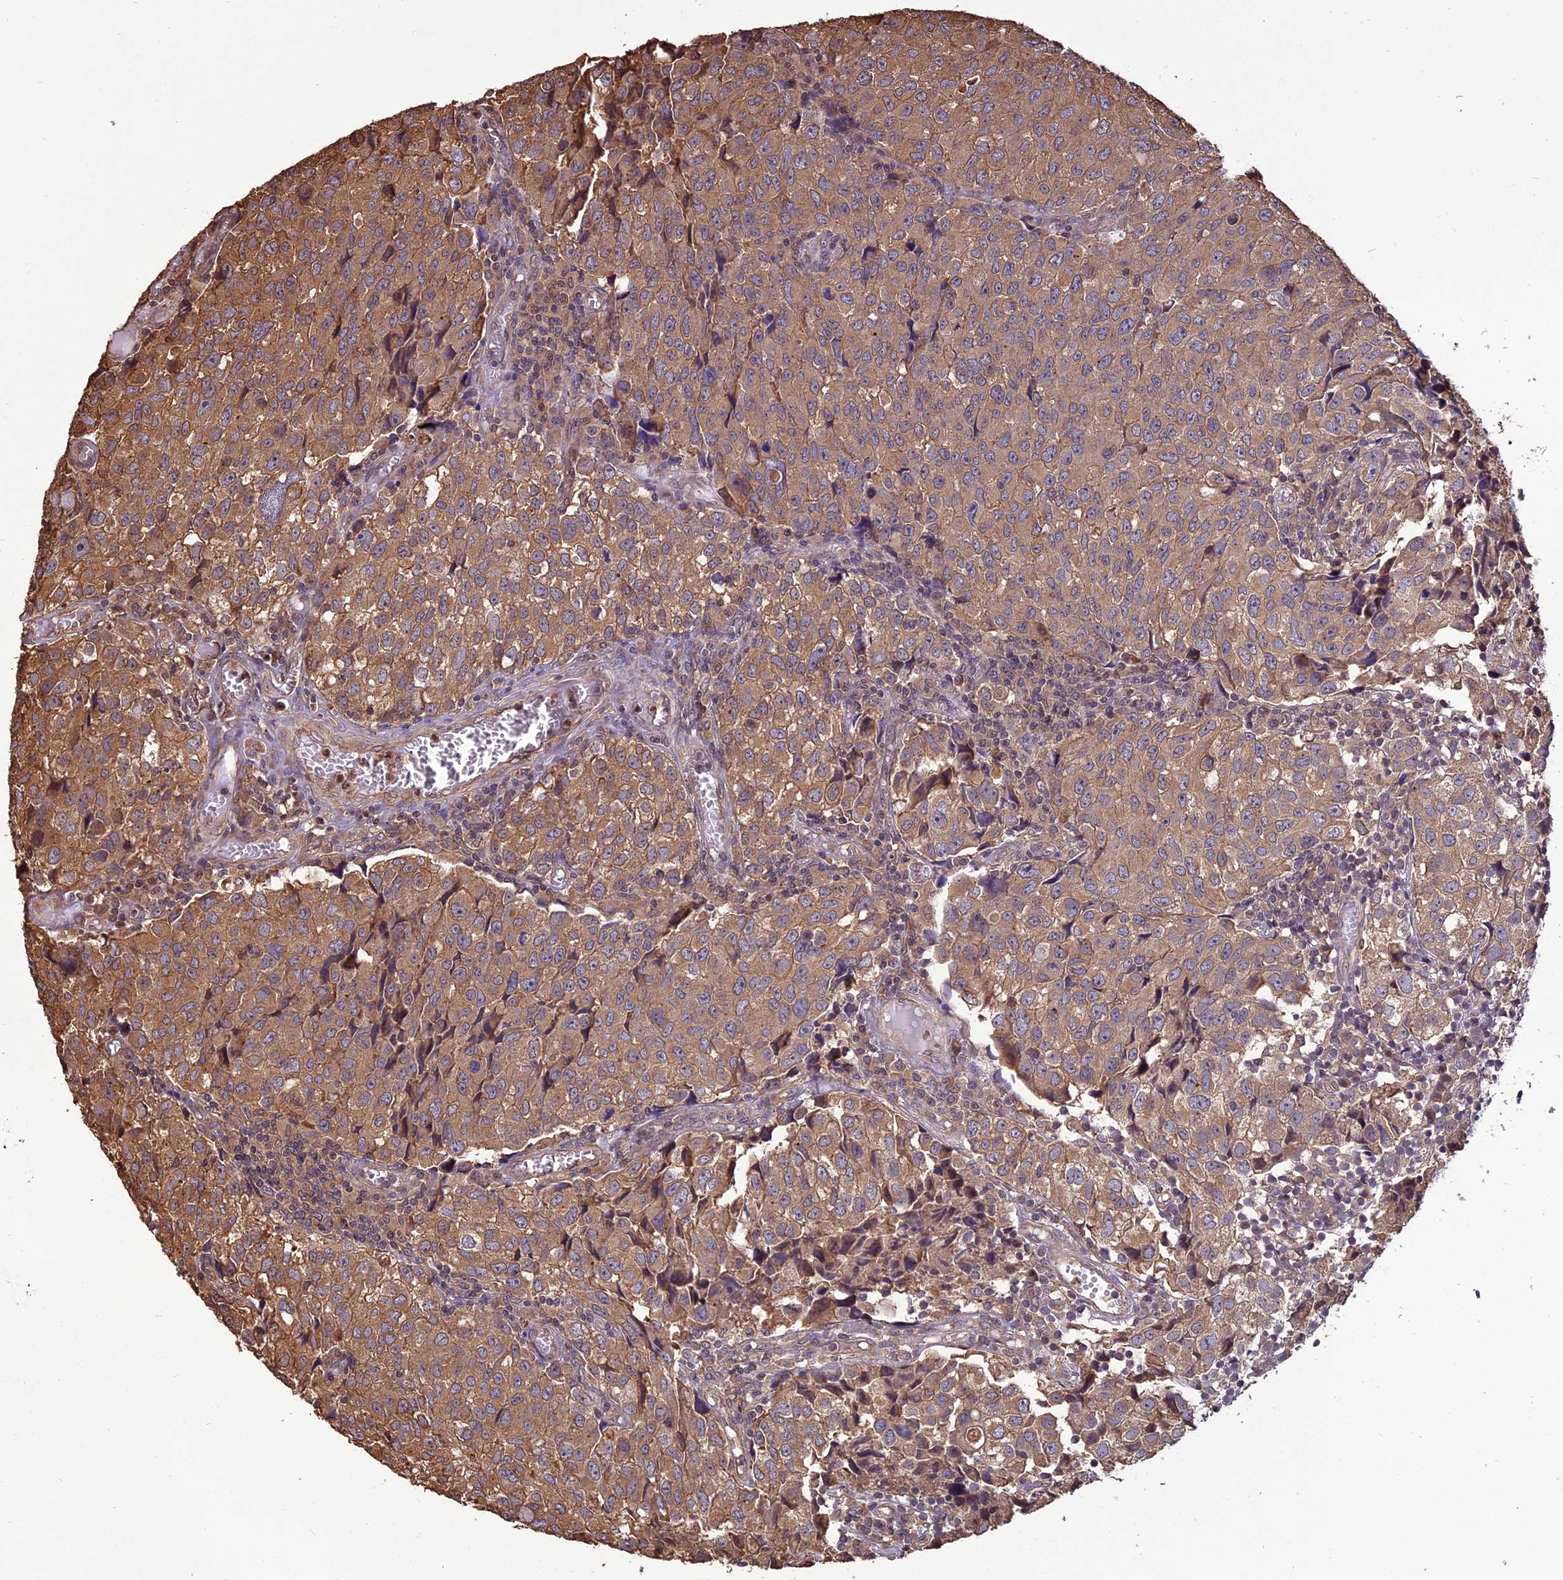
{"staining": {"intensity": "moderate", "quantity": ">75%", "location": "cytoplasmic/membranous"}, "tissue": "urothelial cancer", "cell_type": "Tumor cells", "image_type": "cancer", "snomed": [{"axis": "morphology", "description": "Urothelial carcinoma, High grade"}, {"axis": "topography", "description": "Urinary bladder"}], "caption": "A photomicrograph of urothelial cancer stained for a protein reveals moderate cytoplasmic/membranous brown staining in tumor cells.", "gene": "CHMP2A", "patient": {"sex": "female", "age": 75}}